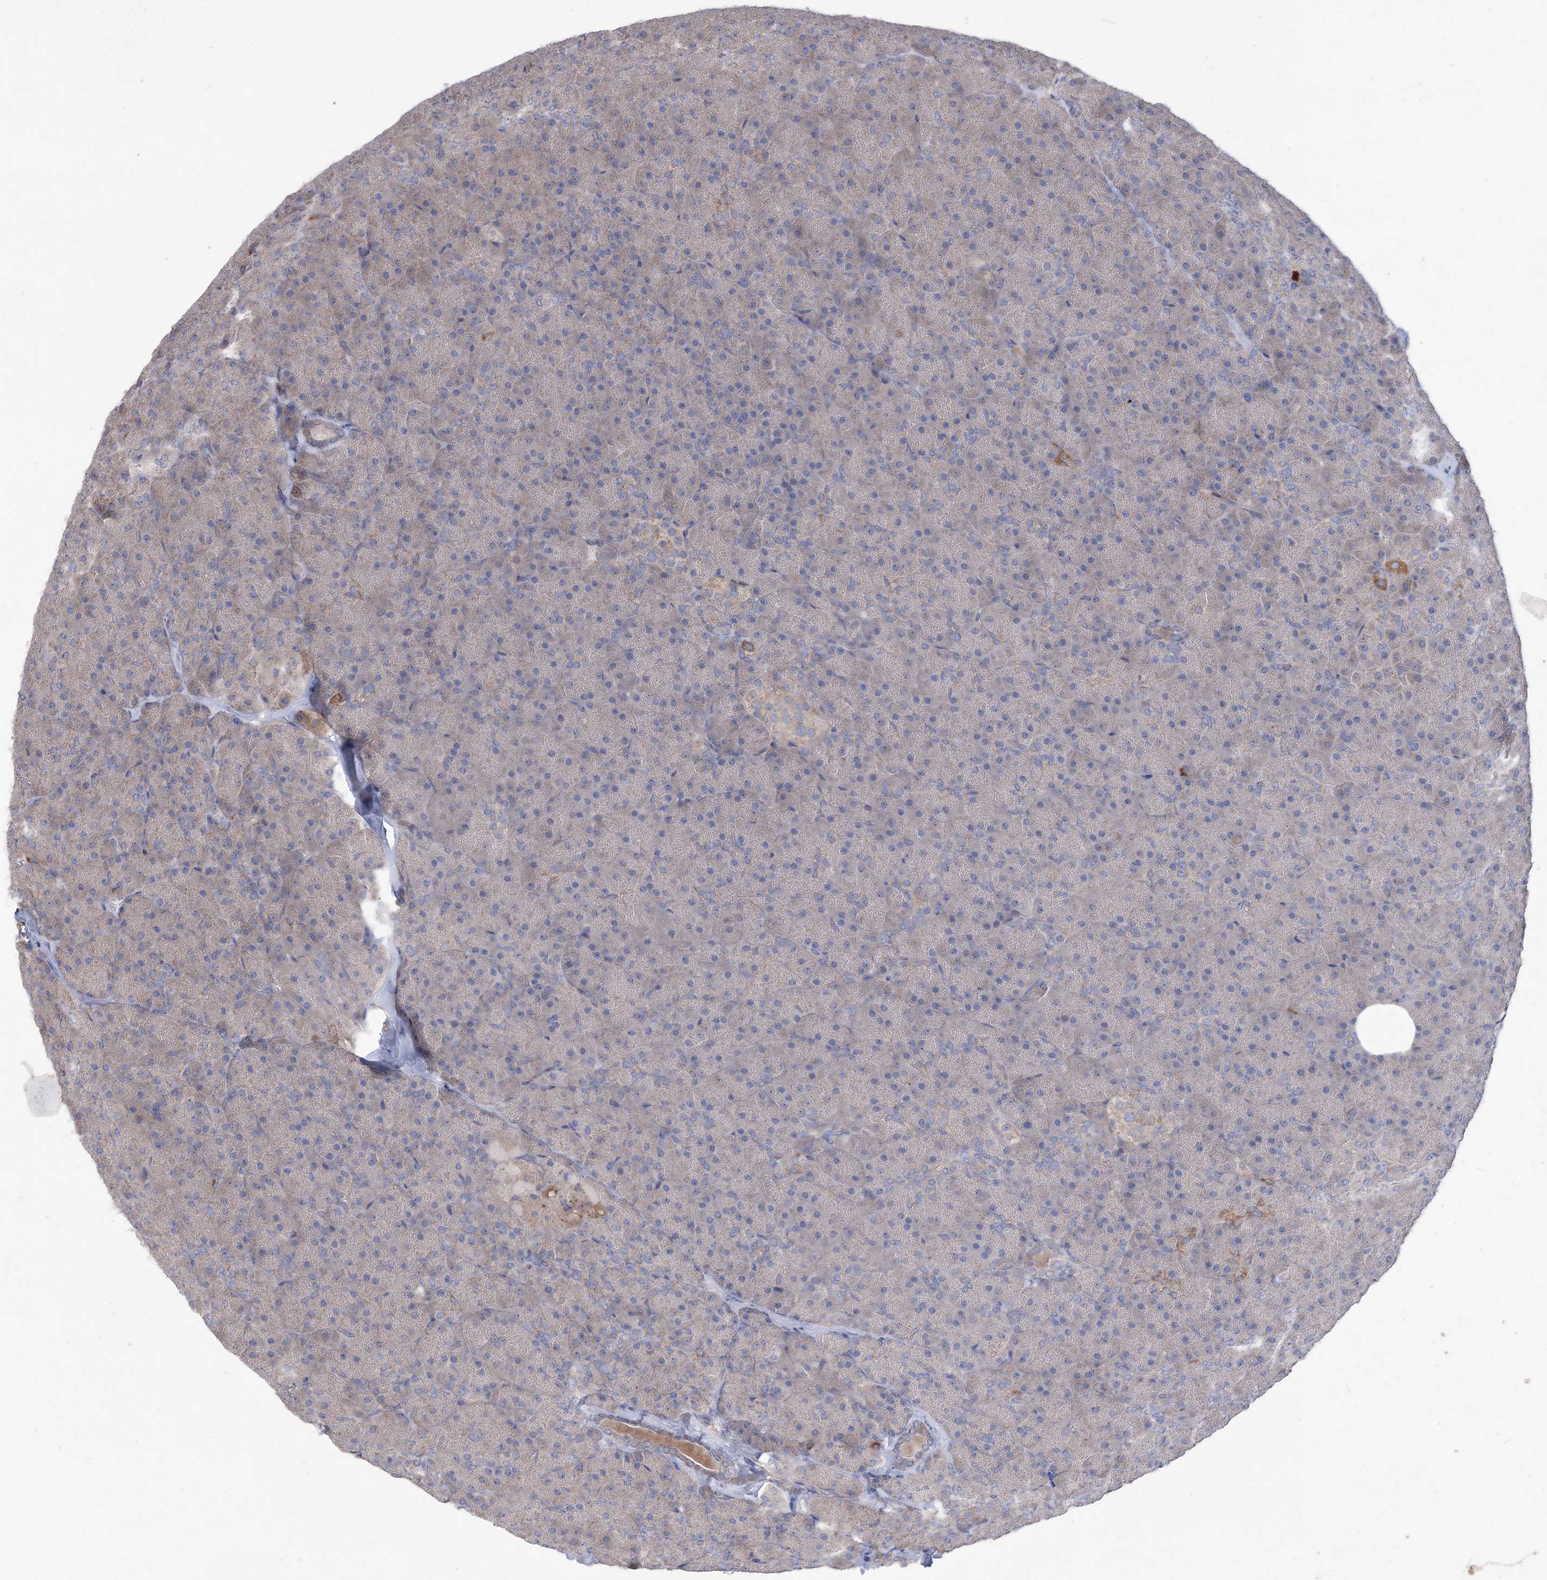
{"staining": {"intensity": "moderate", "quantity": "<25%", "location": "cytoplasmic/membranous"}, "tissue": "pancreas", "cell_type": "Exocrine glandular cells", "image_type": "normal", "snomed": [{"axis": "morphology", "description": "Normal tissue, NOS"}, {"axis": "topography", "description": "Pancreas"}], "caption": "DAB (3,3'-diaminobenzidine) immunohistochemical staining of unremarkable pancreas displays moderate cytoplasmic/membranous protein expression in about <25% of exocrine glandular cells.", "gene": "MTRF1L", "patient": {"sex": "male", "age": 36}}